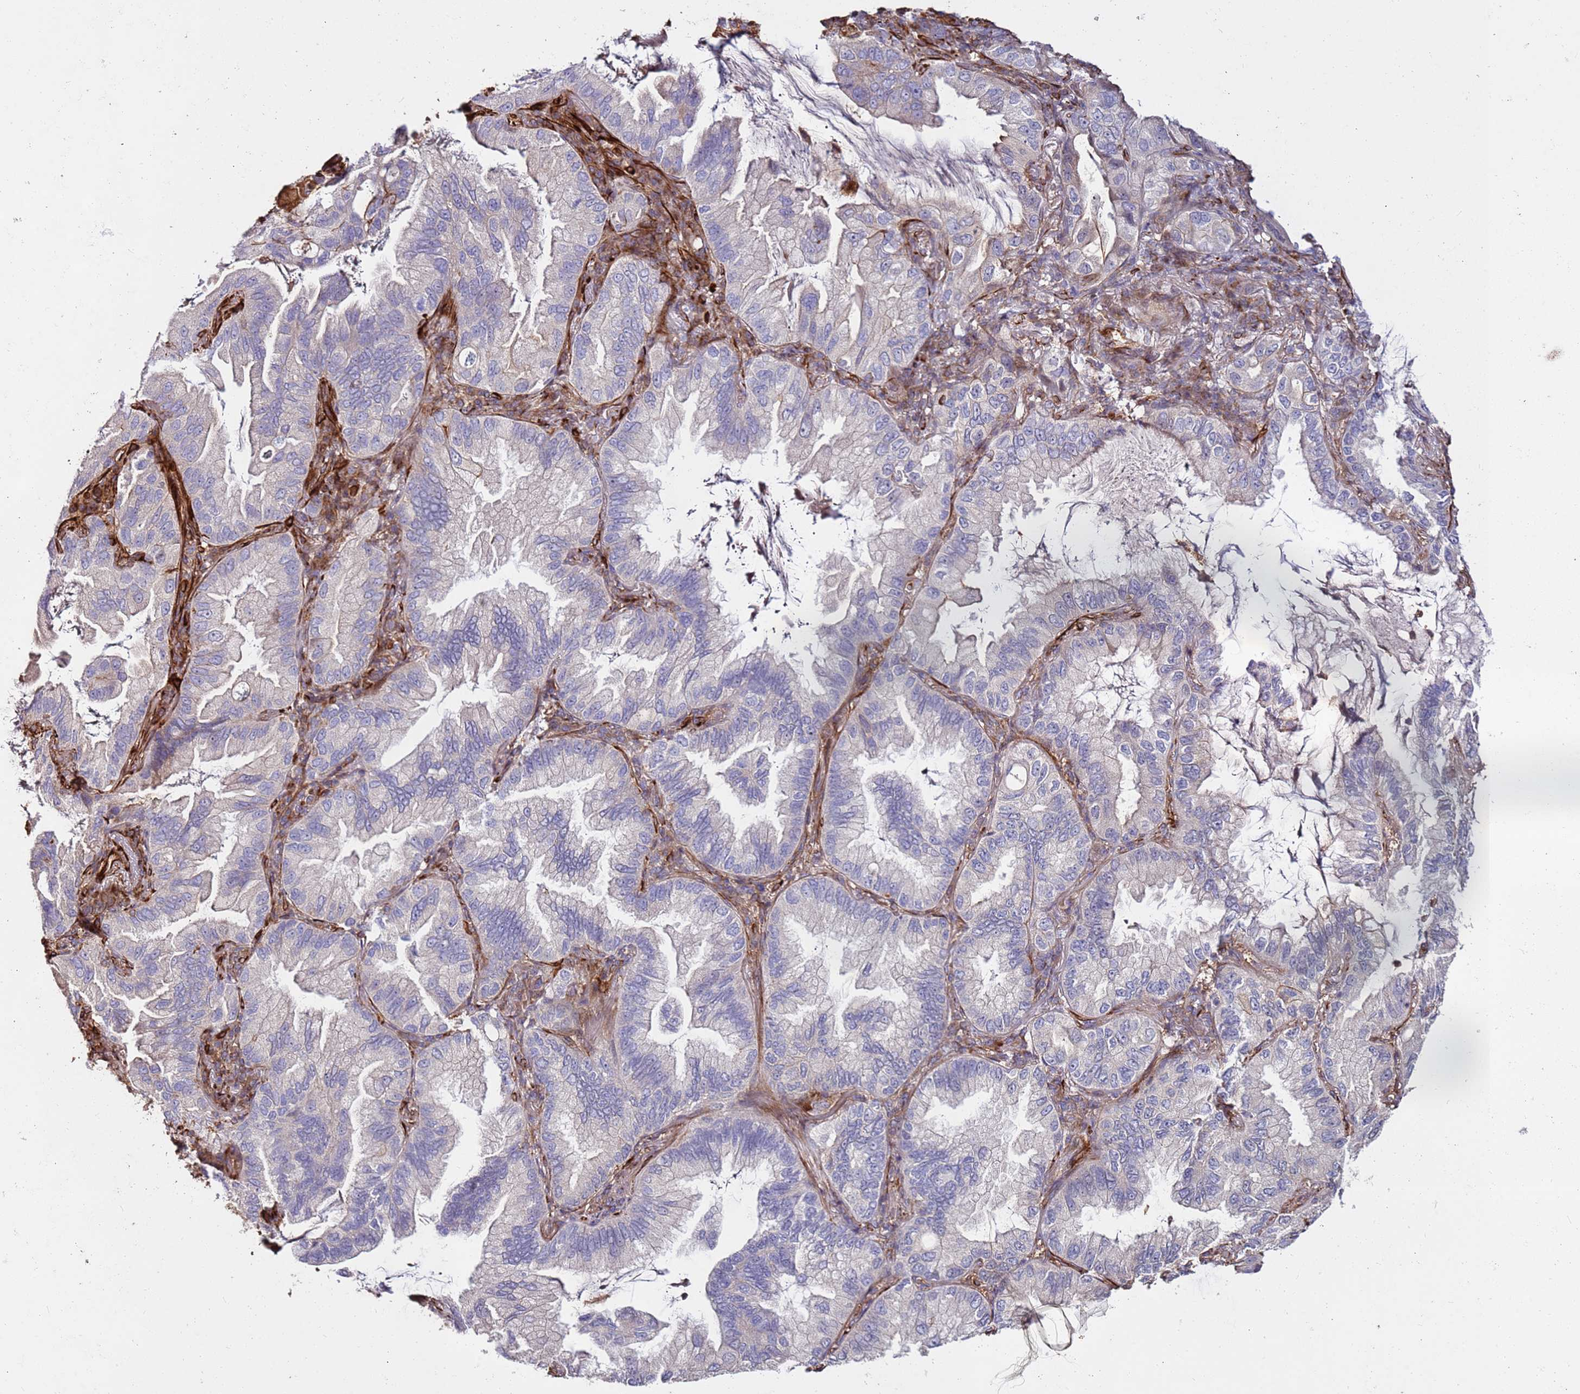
{"staining": {"intensity": "negative", "quantity": "none", "location": "none"}, "tissue": "lung cancer", "cell_type": "Tumor cells", "image_type": "cancer", "snomed": [{"axis": "morphology", "description": "Adenocarcinoma, NOS"}, {"axis": "topography", "description": "Lung"}], "caption": "Protein analysis of lung adenocarcinoma shows no significant staining in tumor cells. (Brightfield microscopy of DAB IHC at high magnification).", "gene": "MRGPRE", "patient": {"sex": "female", "age": 69}}